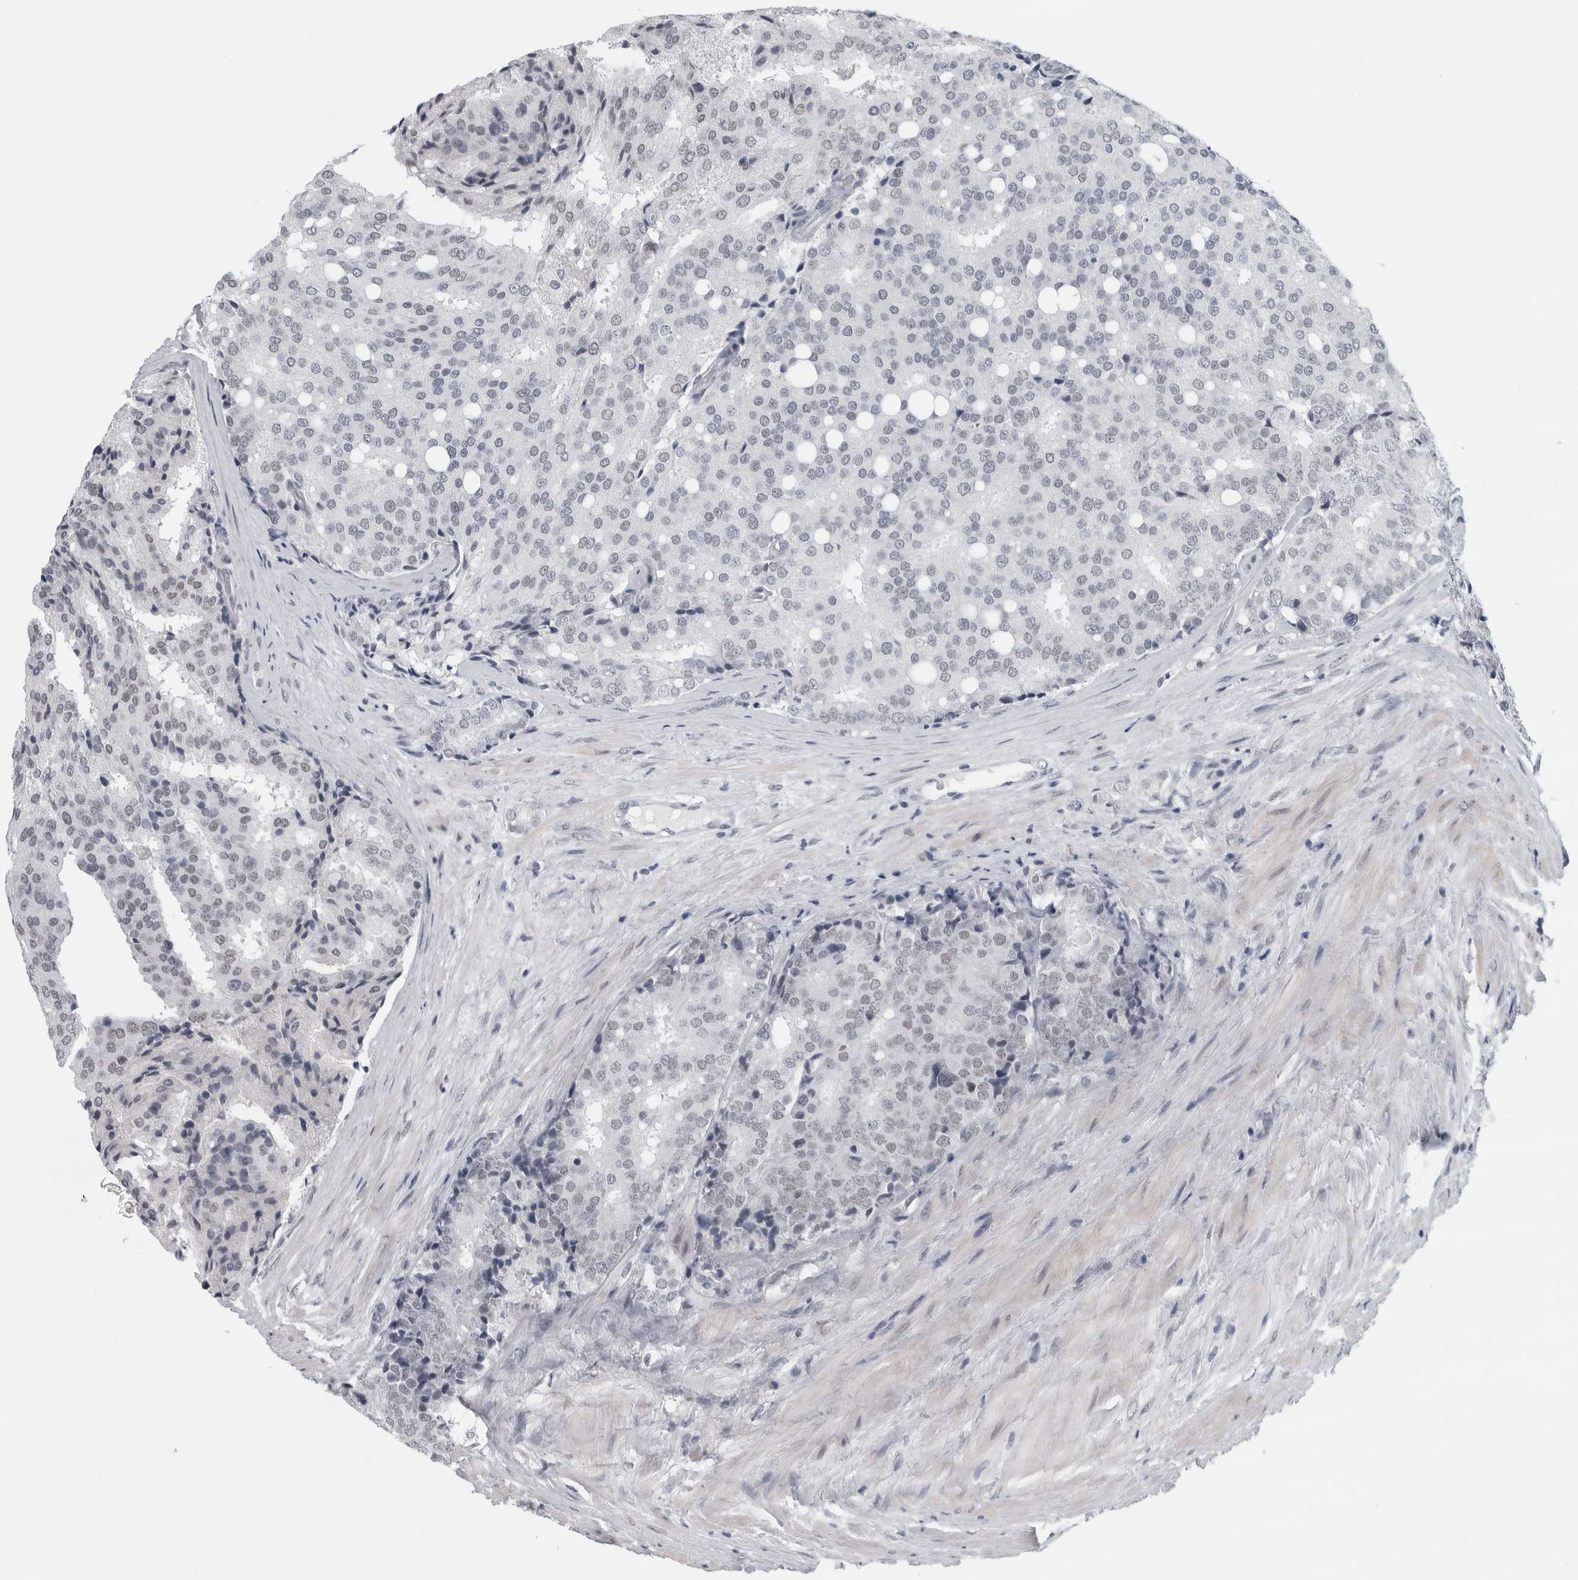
{"staining": {"intensity": "negative", "quantity": "none", "location": "none"}, "tissue": "prostate cancer", "cell_type": "Tumor cells", "image_type": "cancer", "snomed": [{"axis": "morphology", "description": "Adenocarcinoma, High grade"}, {"axis": "topography", "description": "Prostate"}], "caption": "The photomicrograph exhibits no significant staining in tumor cells of prostate cancer (high-grade adenocarcinoma).", "gene": "ARID4B", "patient": {"sex": "male", "age": 50}}